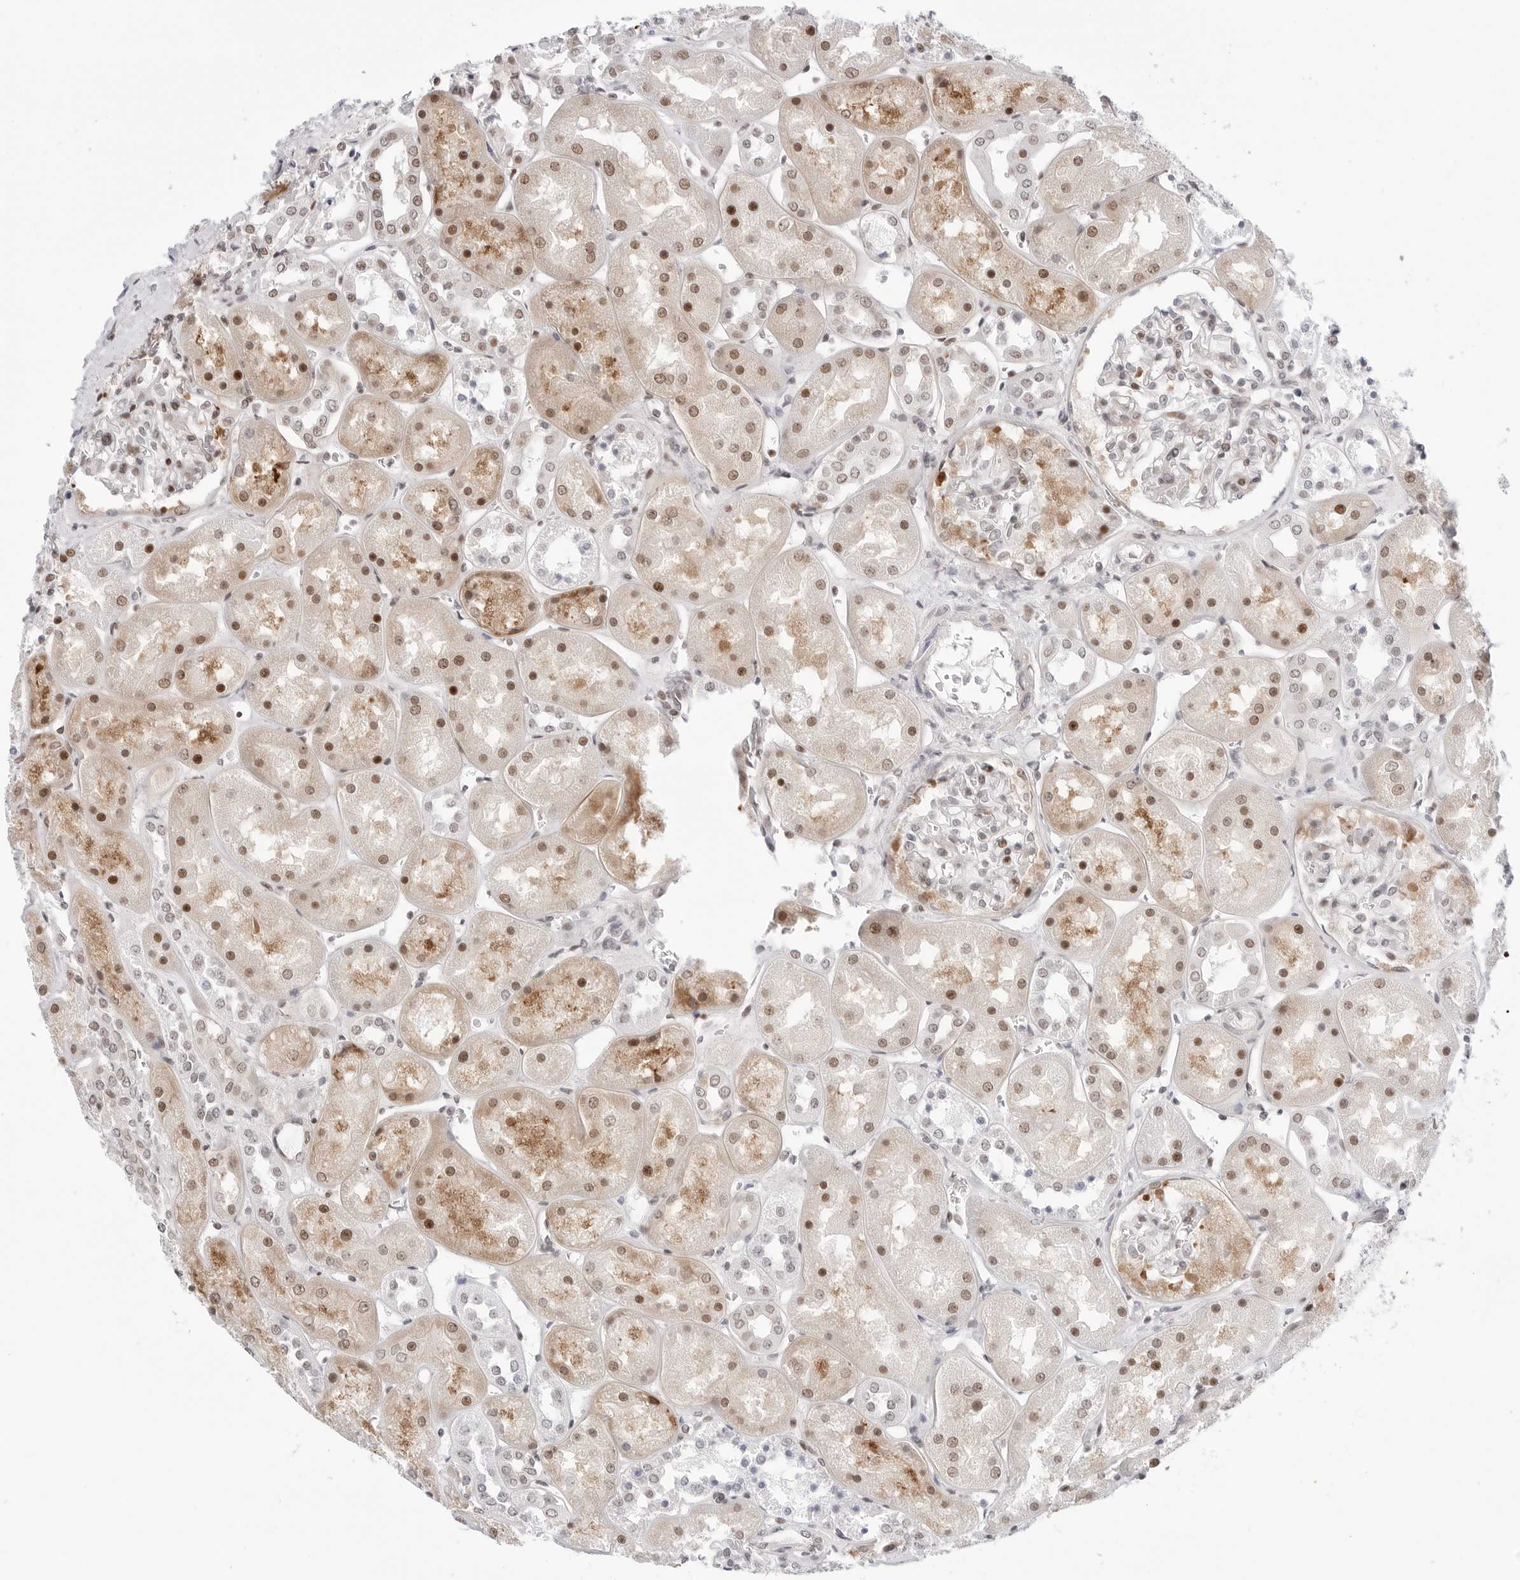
{"staining": {"intensity": "moderate", "quantity": "<25%", "location": "cytoplasmic/membranous,nuclear"}, "tissue": "kidney", "cell_type": "Cells in glomeruli", "image_type": "normal", "snomed": [{"axis": "morphology", "description": "Normal tissue, NOS"}, {"axis": "topography", "description": "Kidney"}], "caption": "IHC (DAB (3,3'-diaminobenzidine)) staining of benign human kidney demonstrates moderate cytoplasmic/membranous,nuclear protein positivity in about <25% of cells in glomeruli.", "gene": "C1orf162", "patient": {"sex": "male", "age": 70}}